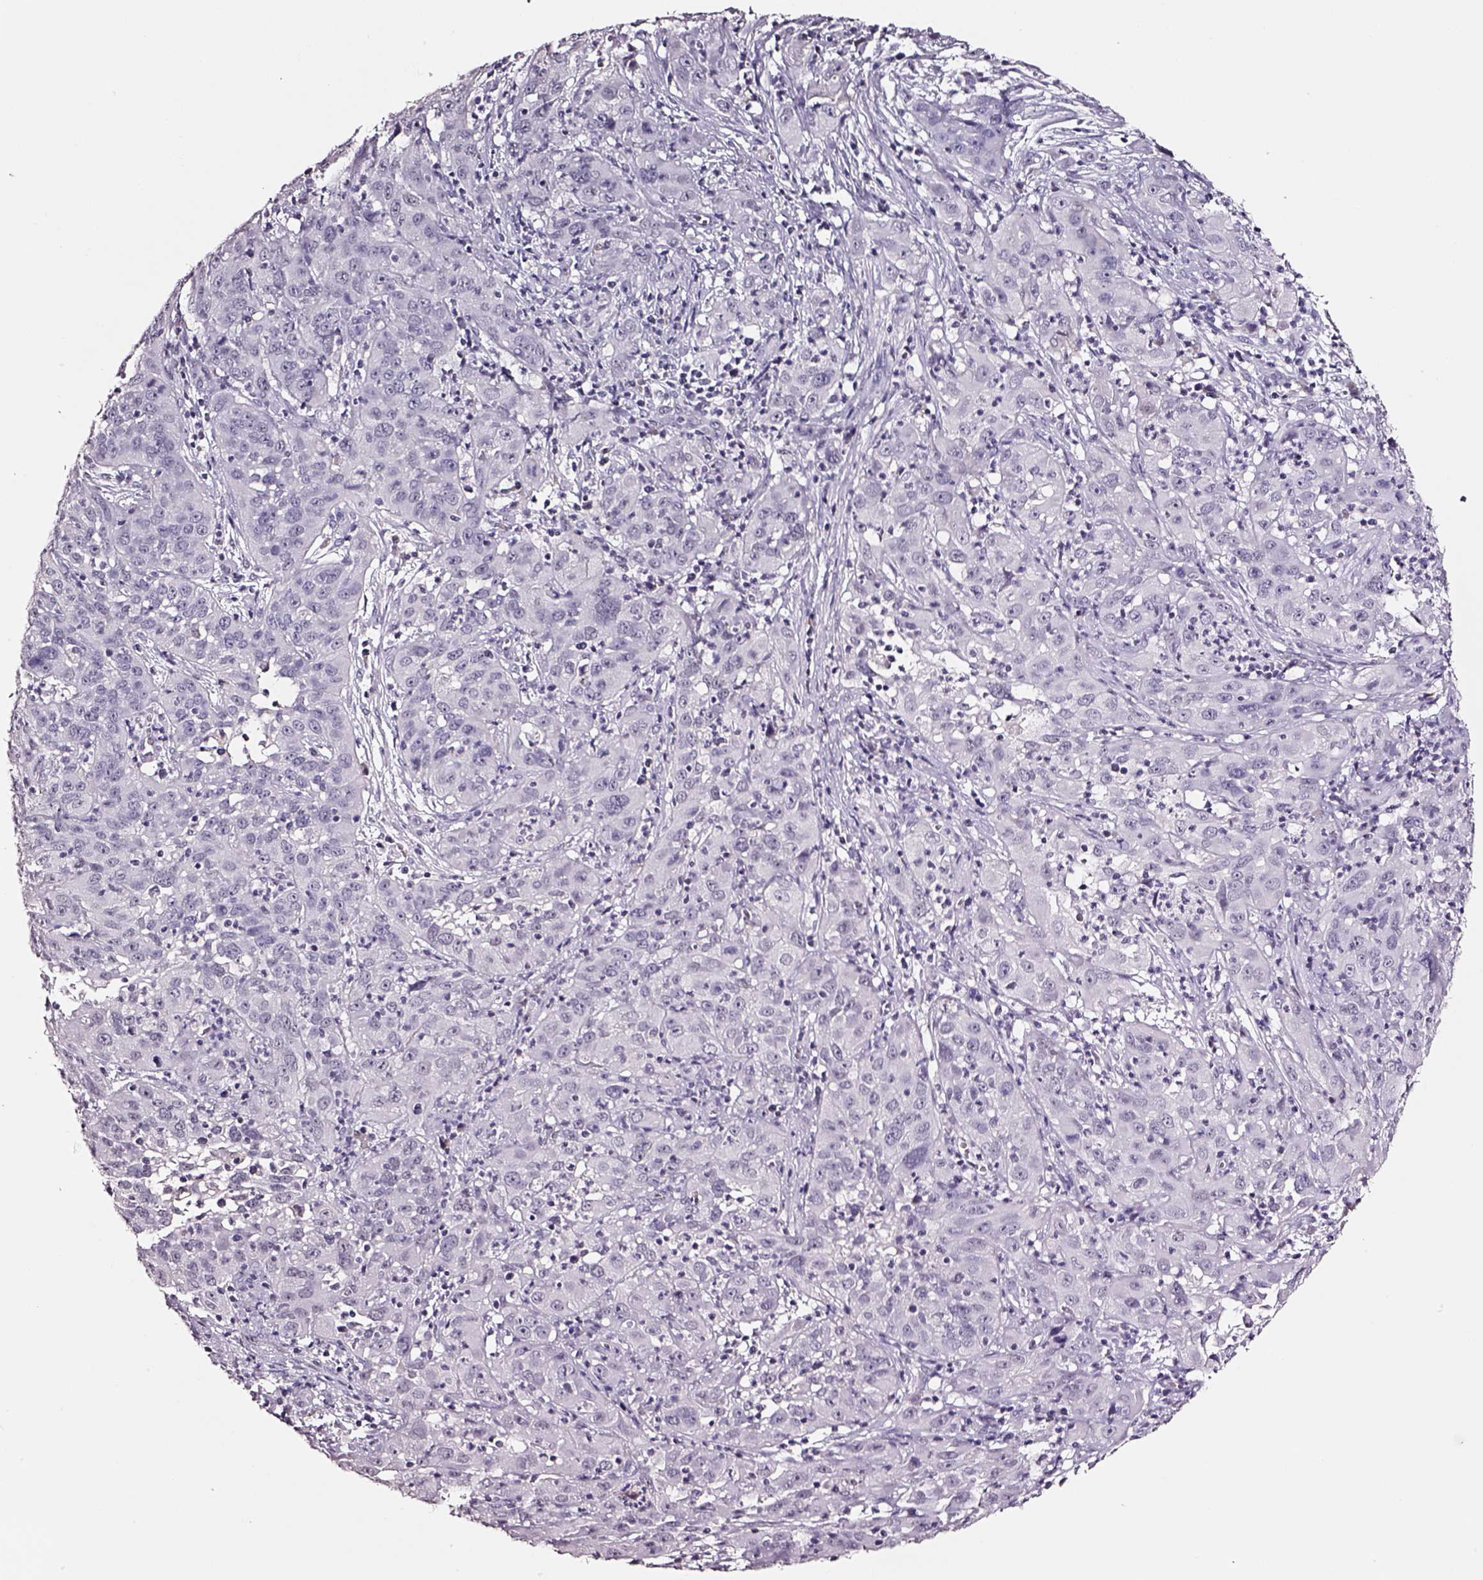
{"staining": {"intensity": "negative", "quantity": "none", "location": "none"}, "tissue": "cervical cancer", "cell_type": "Tumor cells", "image_type": "cancer", "snomed": [{"axis": "morphology", "description": "Squamous cell carcinoma, NOS"}, {"axis": "topography", "description": "Cervix"}], "caption": "Squamous cell carcinoma (cervical) was stained to show a protein in brown. There is no significant expression in tumor cells. (Immunohistochemistry (ihc), brightfield microscopy, high magnification).", "gene": "SMIM17", "patient": {"sex": "female", "age": 32}}